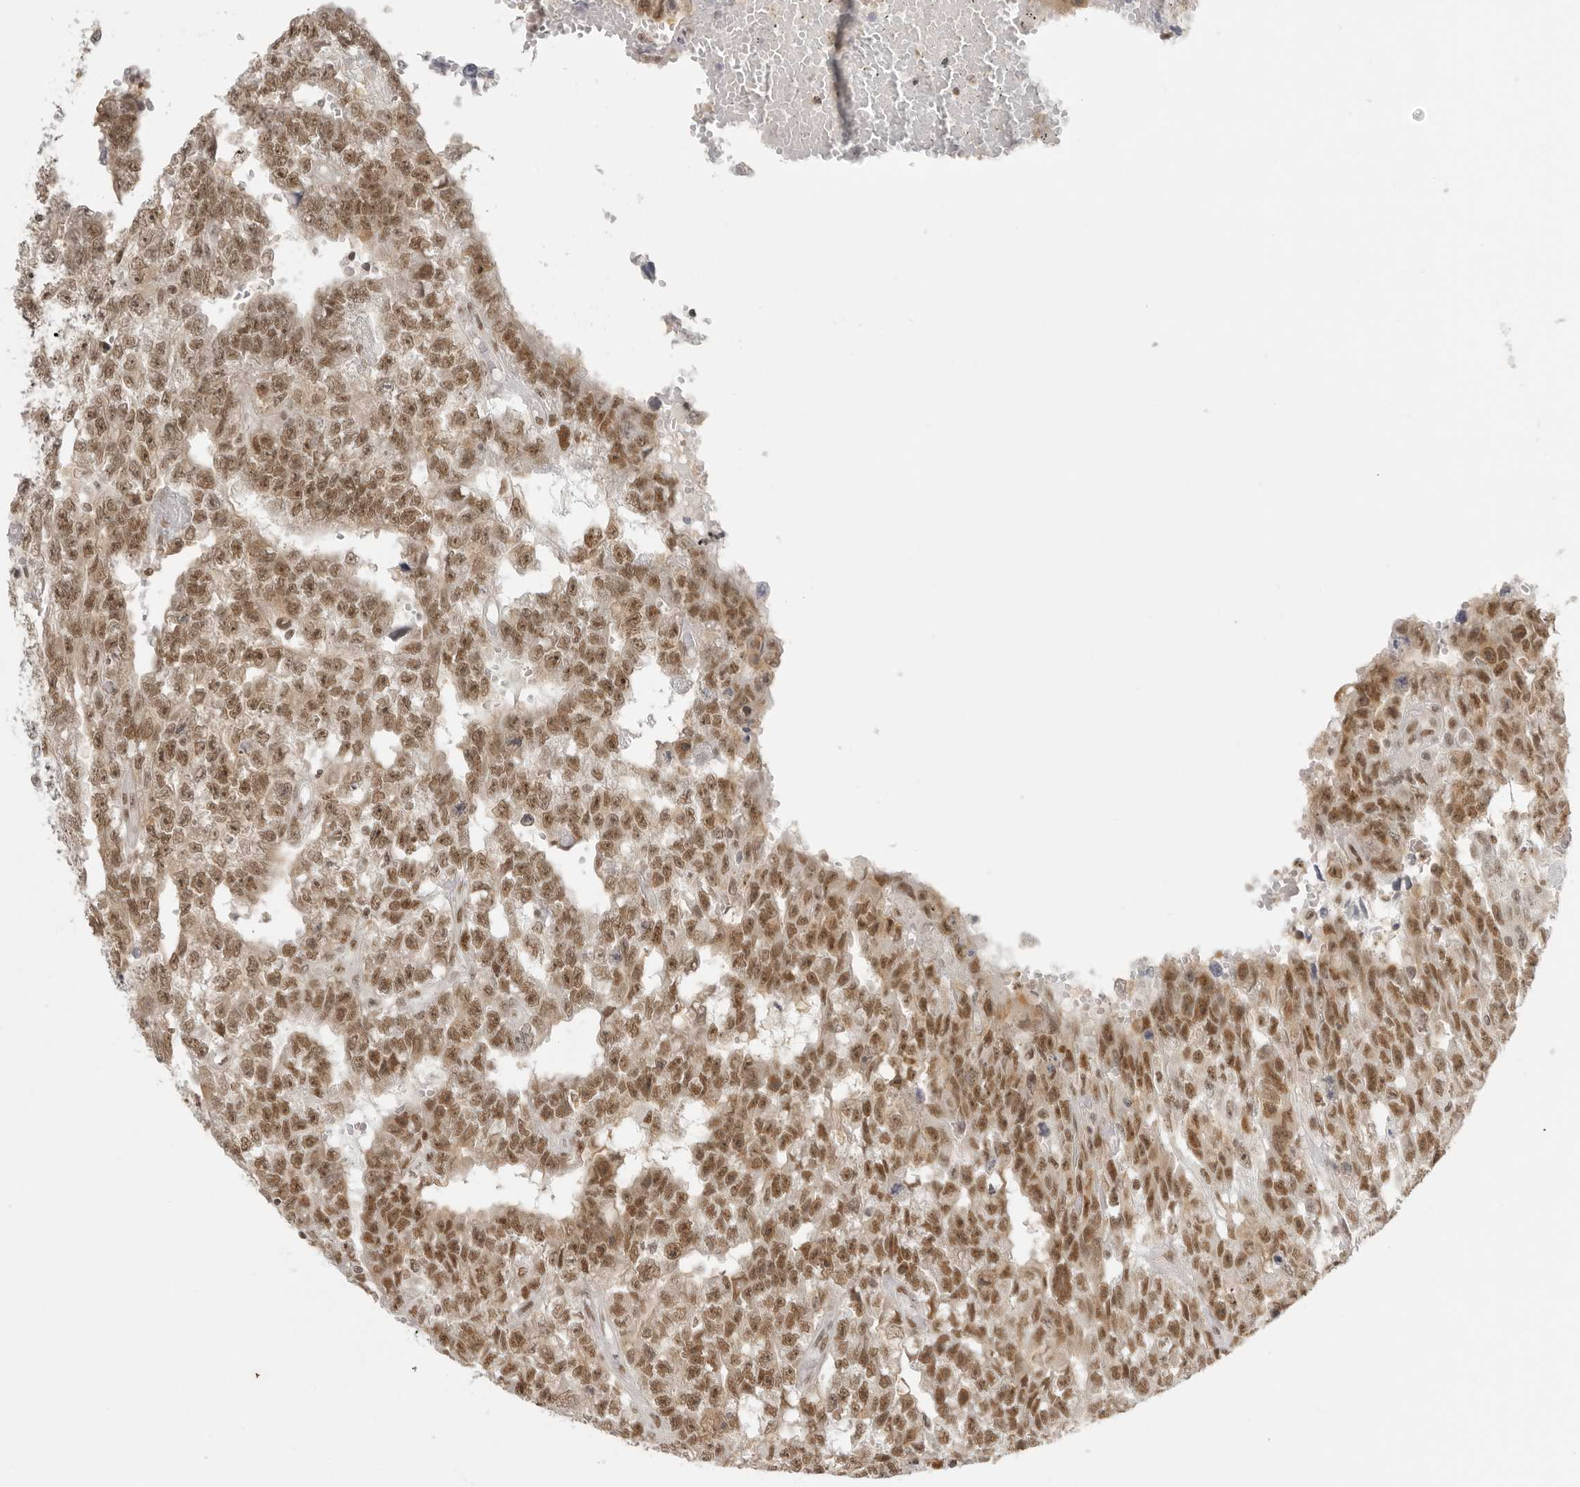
{"staining": {"intensity": "moderate", "quantity": "25%-75%", "location": "nuclear"}, "tissue": "testis cancer", "cell_type": "Tumor cells", "image_type": "cancer", "snomed": [{"axis": "morphology", "description": "Carcinoma, Embryonal, NOS"}, {"axis": "topography", "description": "Testis"}], "caption": "DAB immunohistochemical staining of testis cancer exhibits moderate nuclear protein positivity in approximately 25%-75% of tumor cells.", "gene": "RPA2", "patient": {"sex": "male", "age": 25}}